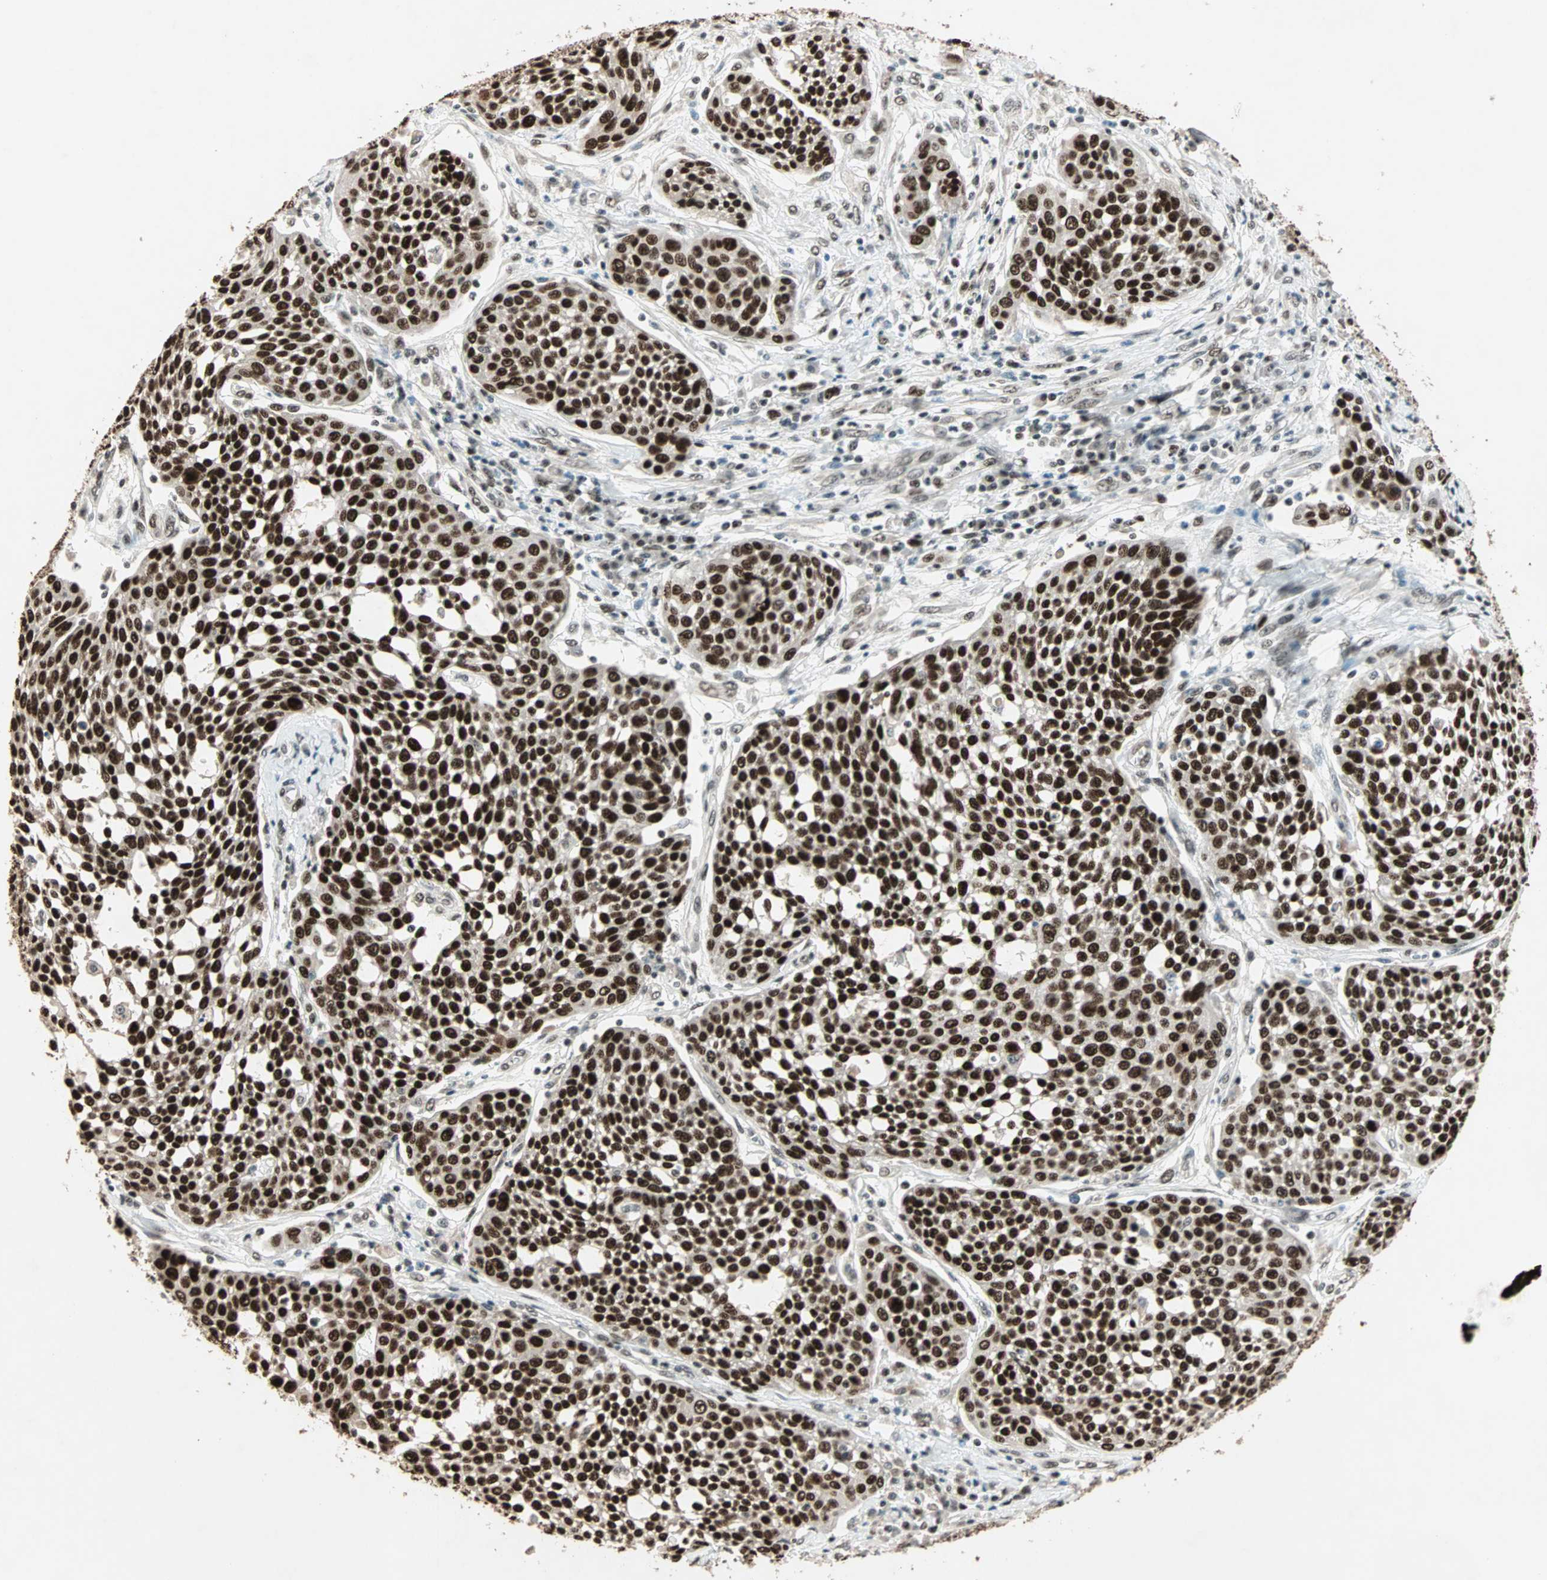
{"staining": {"intensity": "strong", "quantity": ">75%", "location": "nuclear"}, "tissue": "cervical cancer", "cell_type": "Tumor cells", "image_type": "cancer", "snomed": [{"axis": "morphology", "description": "Squamous cell carcinoma, NOS"}, {"axis": "topography", "description": "Cervix"}], "caption": "Immunohistochemical staining of human squamous cell carcinoma (cervical) exhibits strong nuclear protein staining in about >75% of tumor cells. Nuclei are stained in blue.", "gene": "MDC1", "patient": {"sex": "female", "age": 34}}